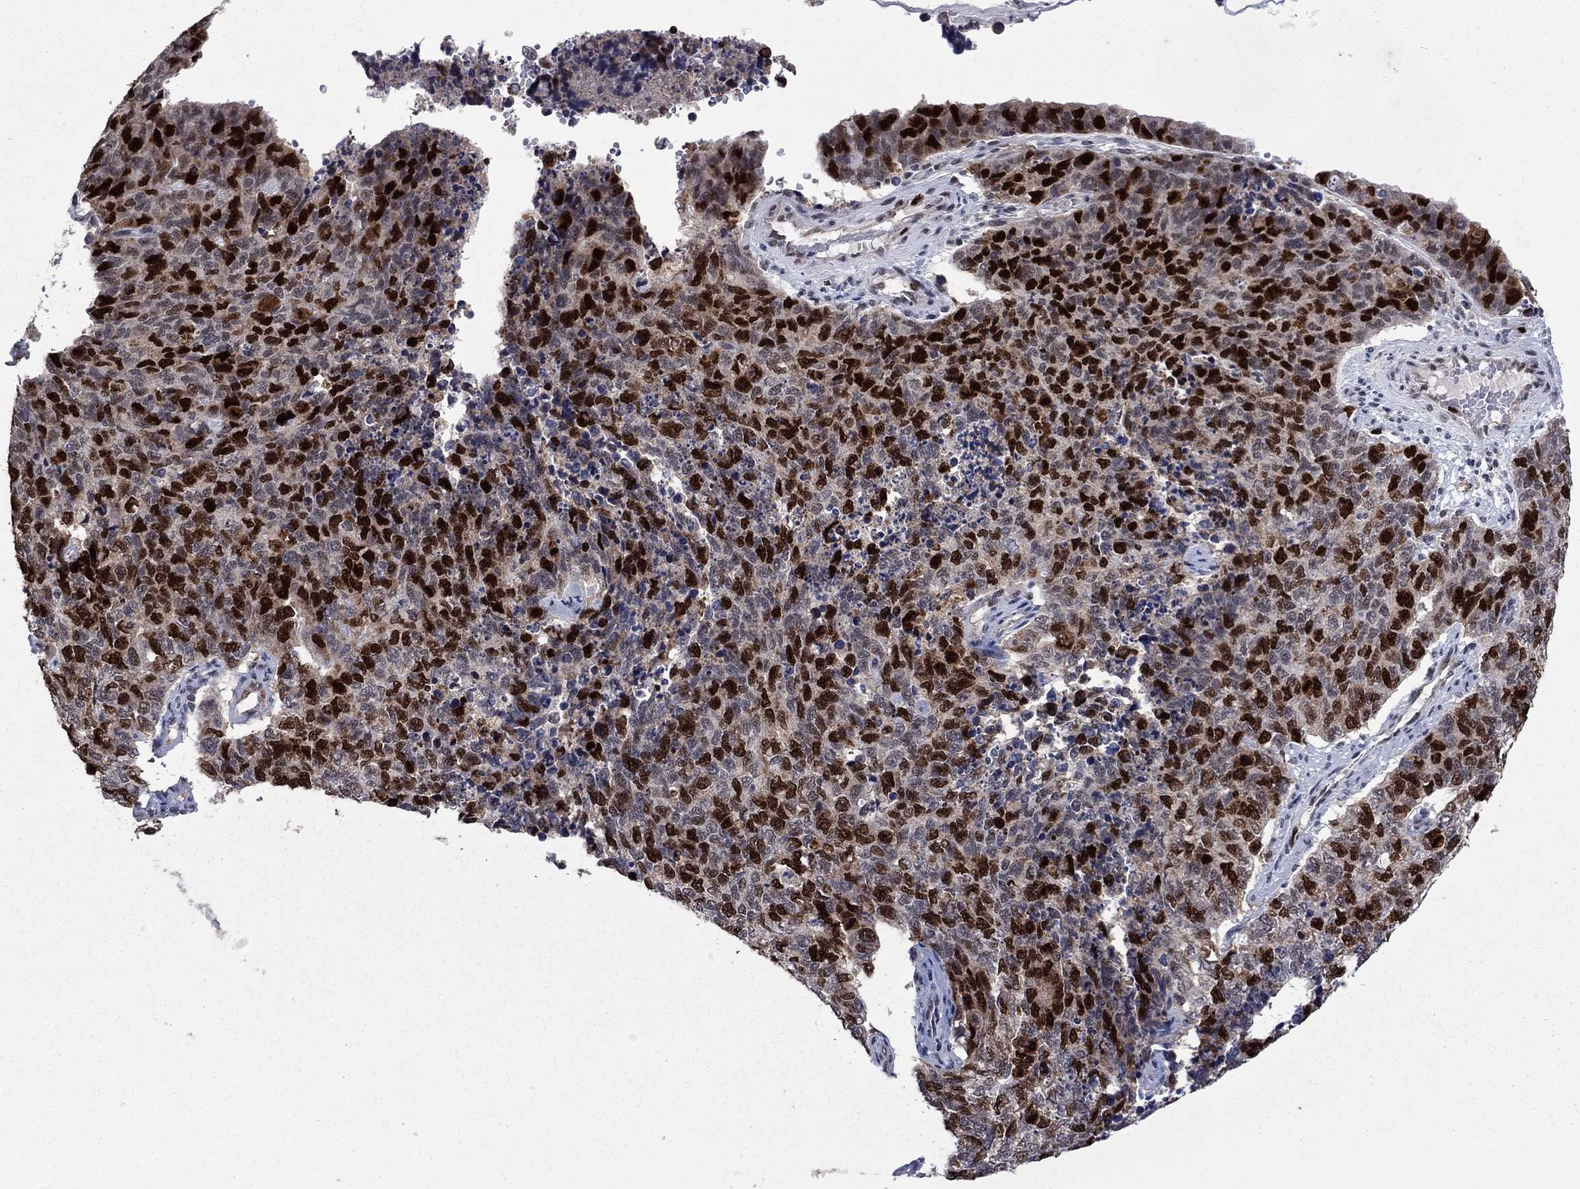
{"staining": {"intensity": "strong", "quantity": "25%-75%", "location": "nuclear"}, "tissue": "cervical cancer", "cell_type": "Tumor cells", "image_type": "cancer", "snomed": [{"axis": "morphology", "description": "Squamous cell carcinoma, NOS"}, {"axis": "topography", "description": "Cervix"}], "caption": "Immunohistochemical staining of cervical cancer shows strong nuclear protein staining in approximately 25%-75% of tumor cells.", "gene": "CDCA5", "patient": {"sex": "female", "age": 63}}